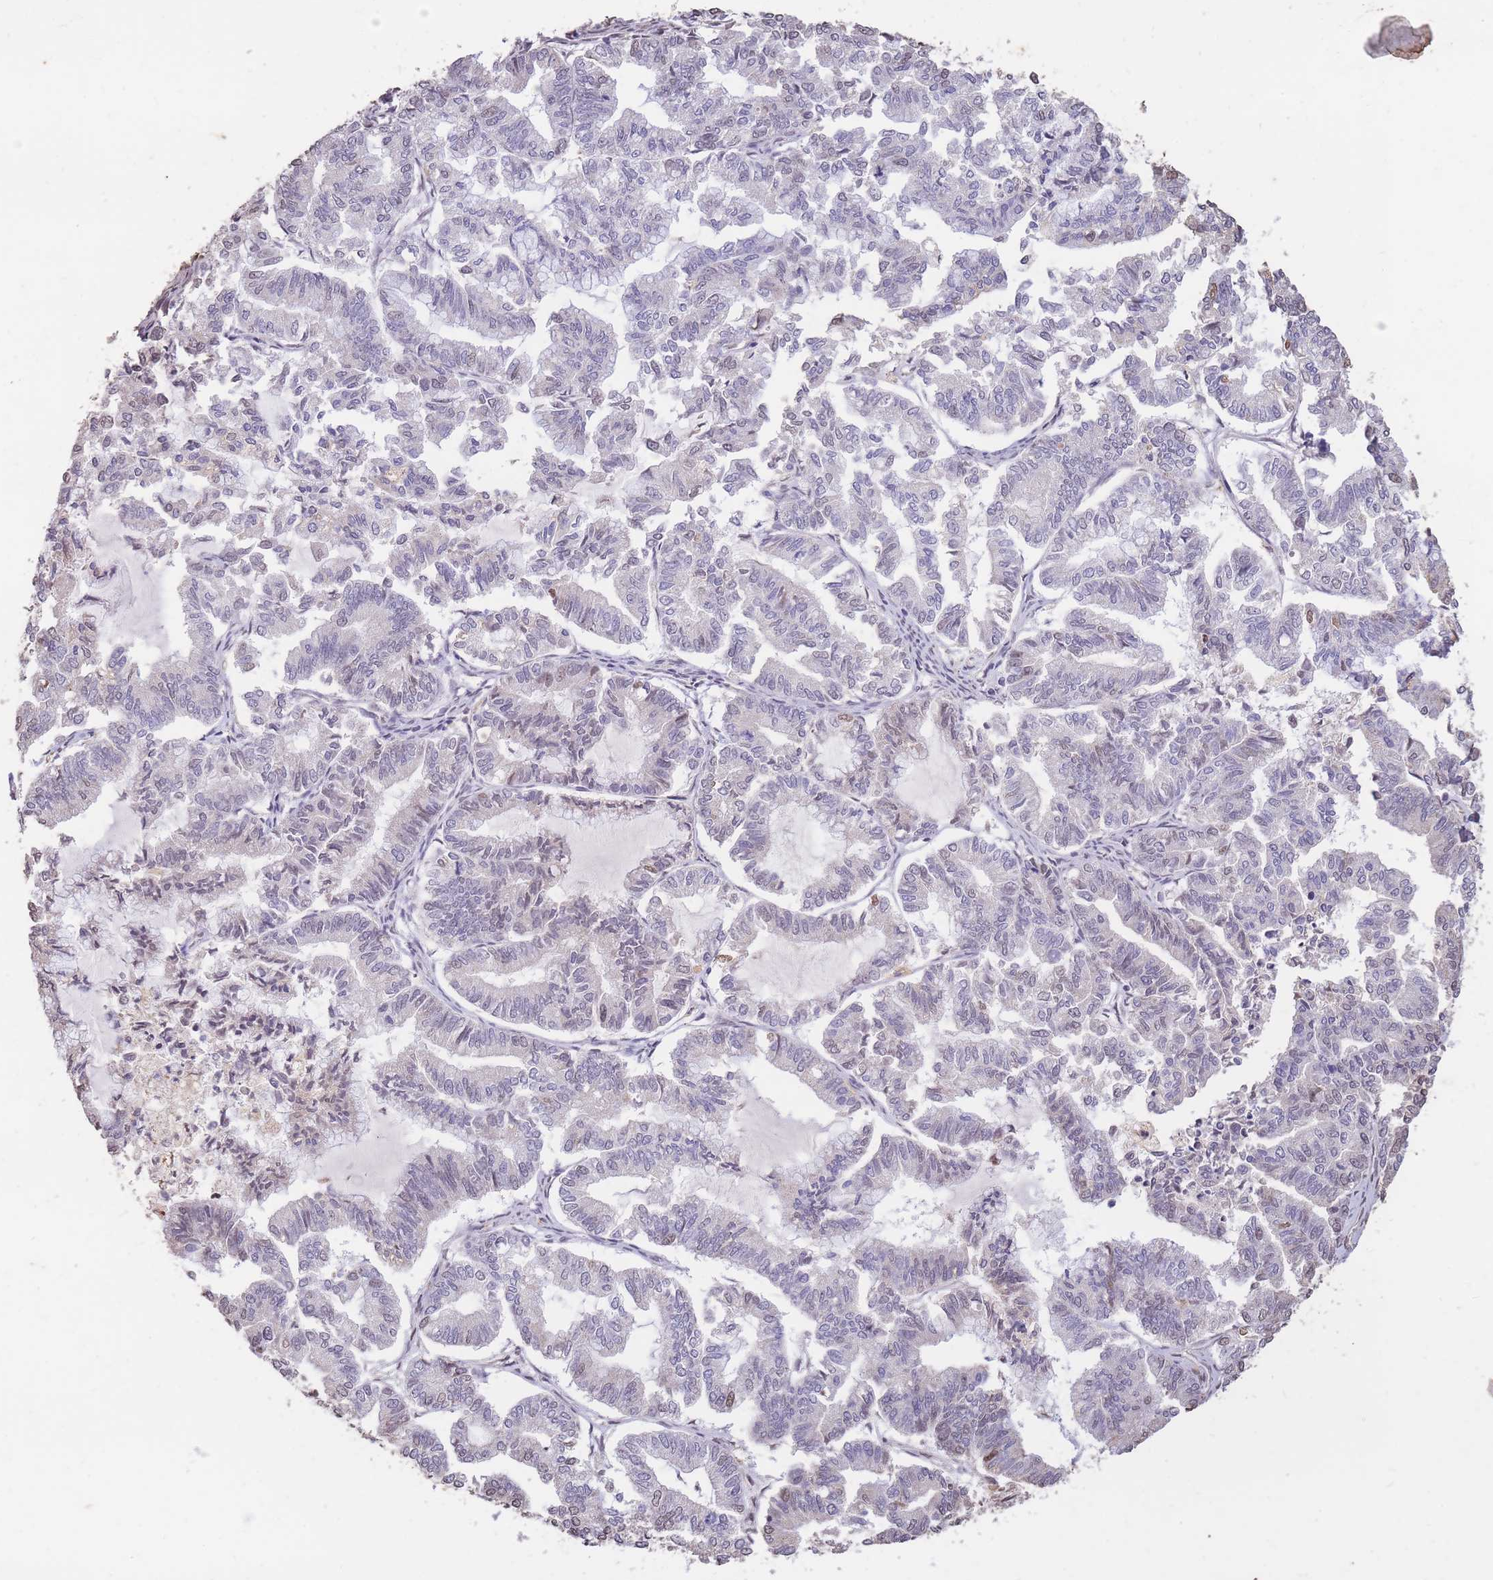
{"staining": {"intensity": "negative", "quantity": "none", "location": "none"}, "tissue": "endometrial cancer", "cell_type": "Tumor cells", "image_type": "cancer", "snomed": [{"axis": "morphology", "description": "Adenocarcinoma, NOS"}, {"axis": "topography", "description": "Endometrium"}], "caption": "IHC photomicrograph of adenocarcinoma (endometrial) stained for a protein (brown), which displays no expression in tumor cells.", "gene": "RGS14", "patient": {"sex": "female", "age": 79}}